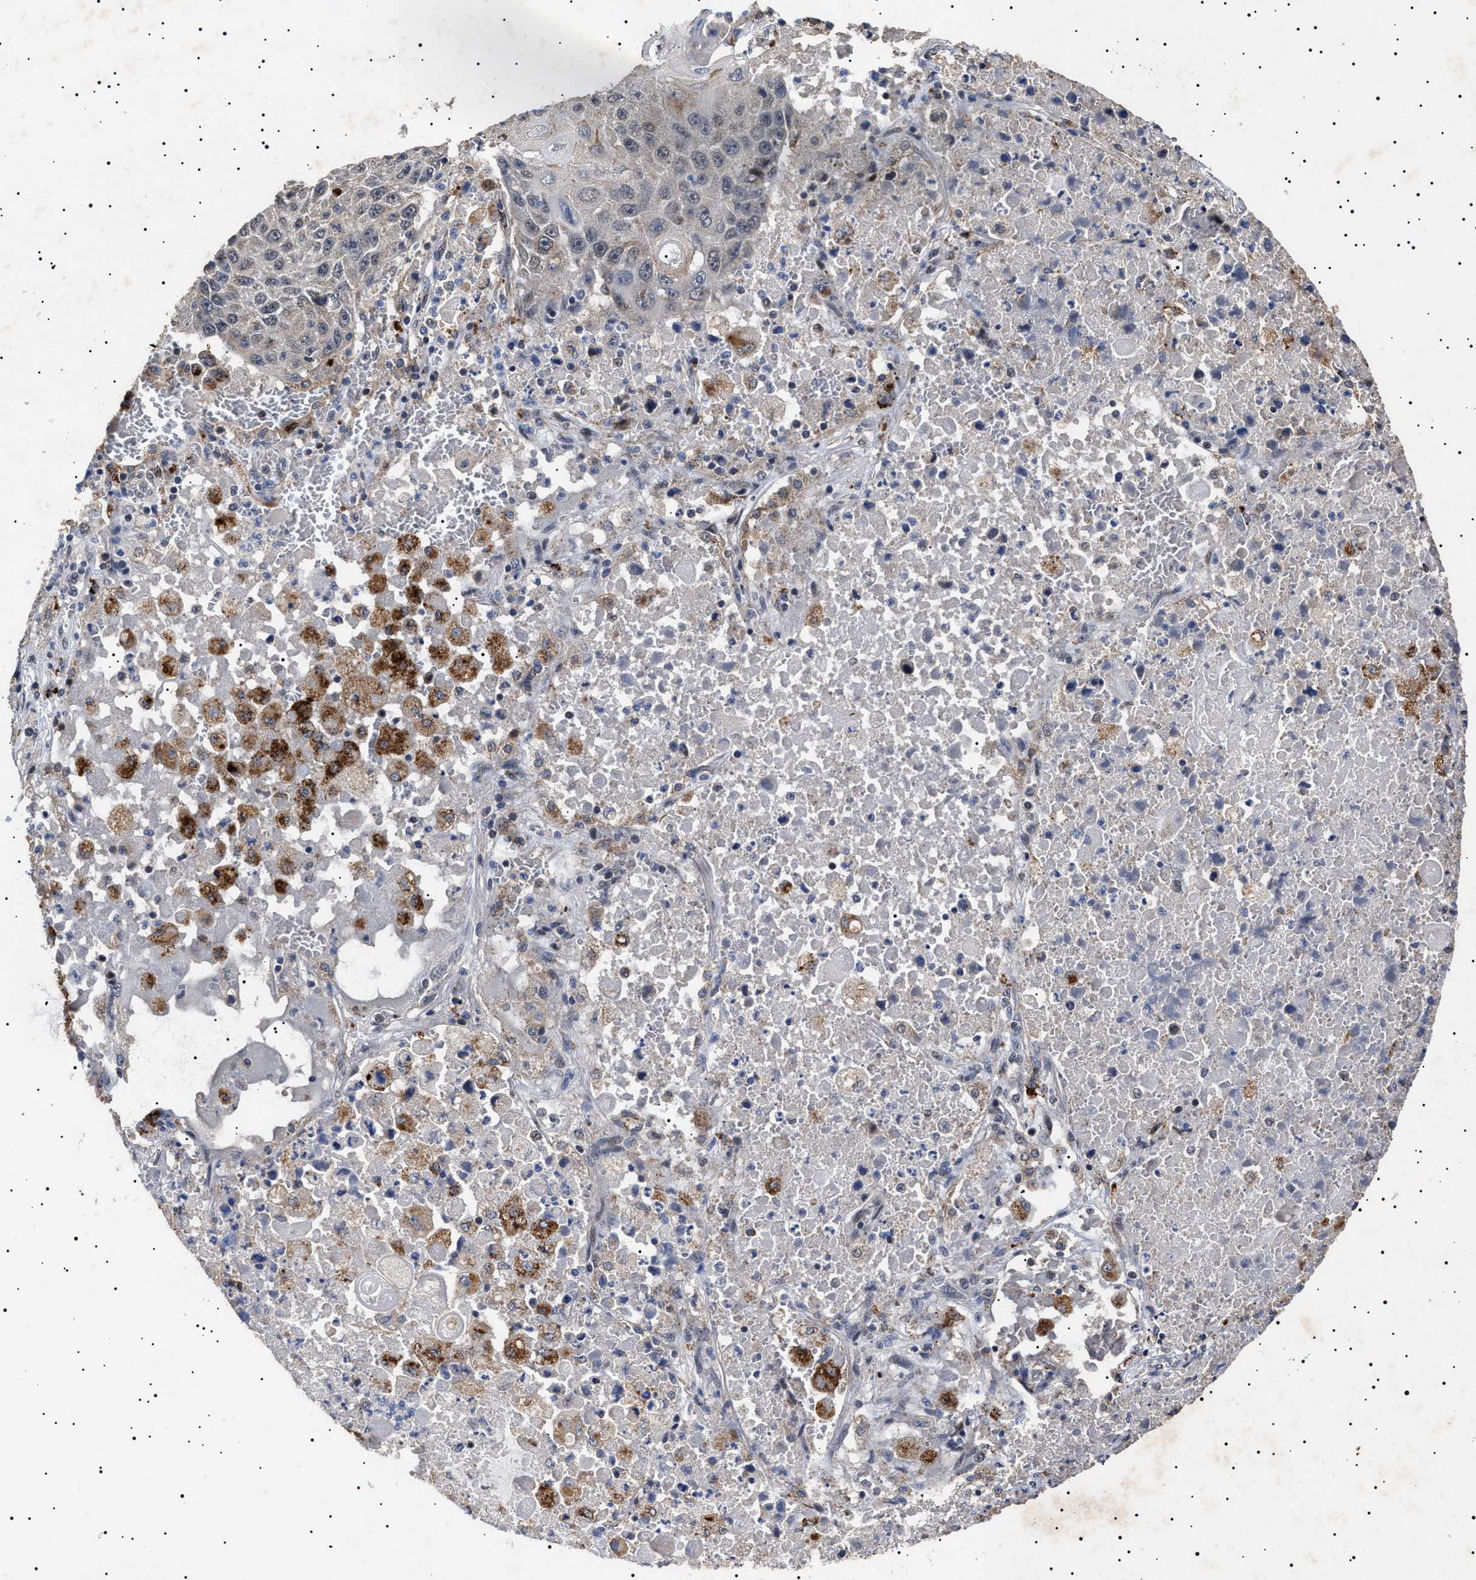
{"staining": {"intensity": "negative", "quantity": "none", "location": "none"}, "tissue": "lung cancer", "cell_type": "Tumor cells", "image_type": "cancer", "snomed": [{"axis": "morphology", "description": "Squamous cell carcinoma, NOS"}, {"axis": "topography", "description": "Lung"}], "caption": "Squamous cell carcinoma (lung) stained for a protein using immunohistochemistry (IHC) shows no positivity tumor cells.", "gene": "RAB34", "patient": {"sex": "male", "age": 61}}